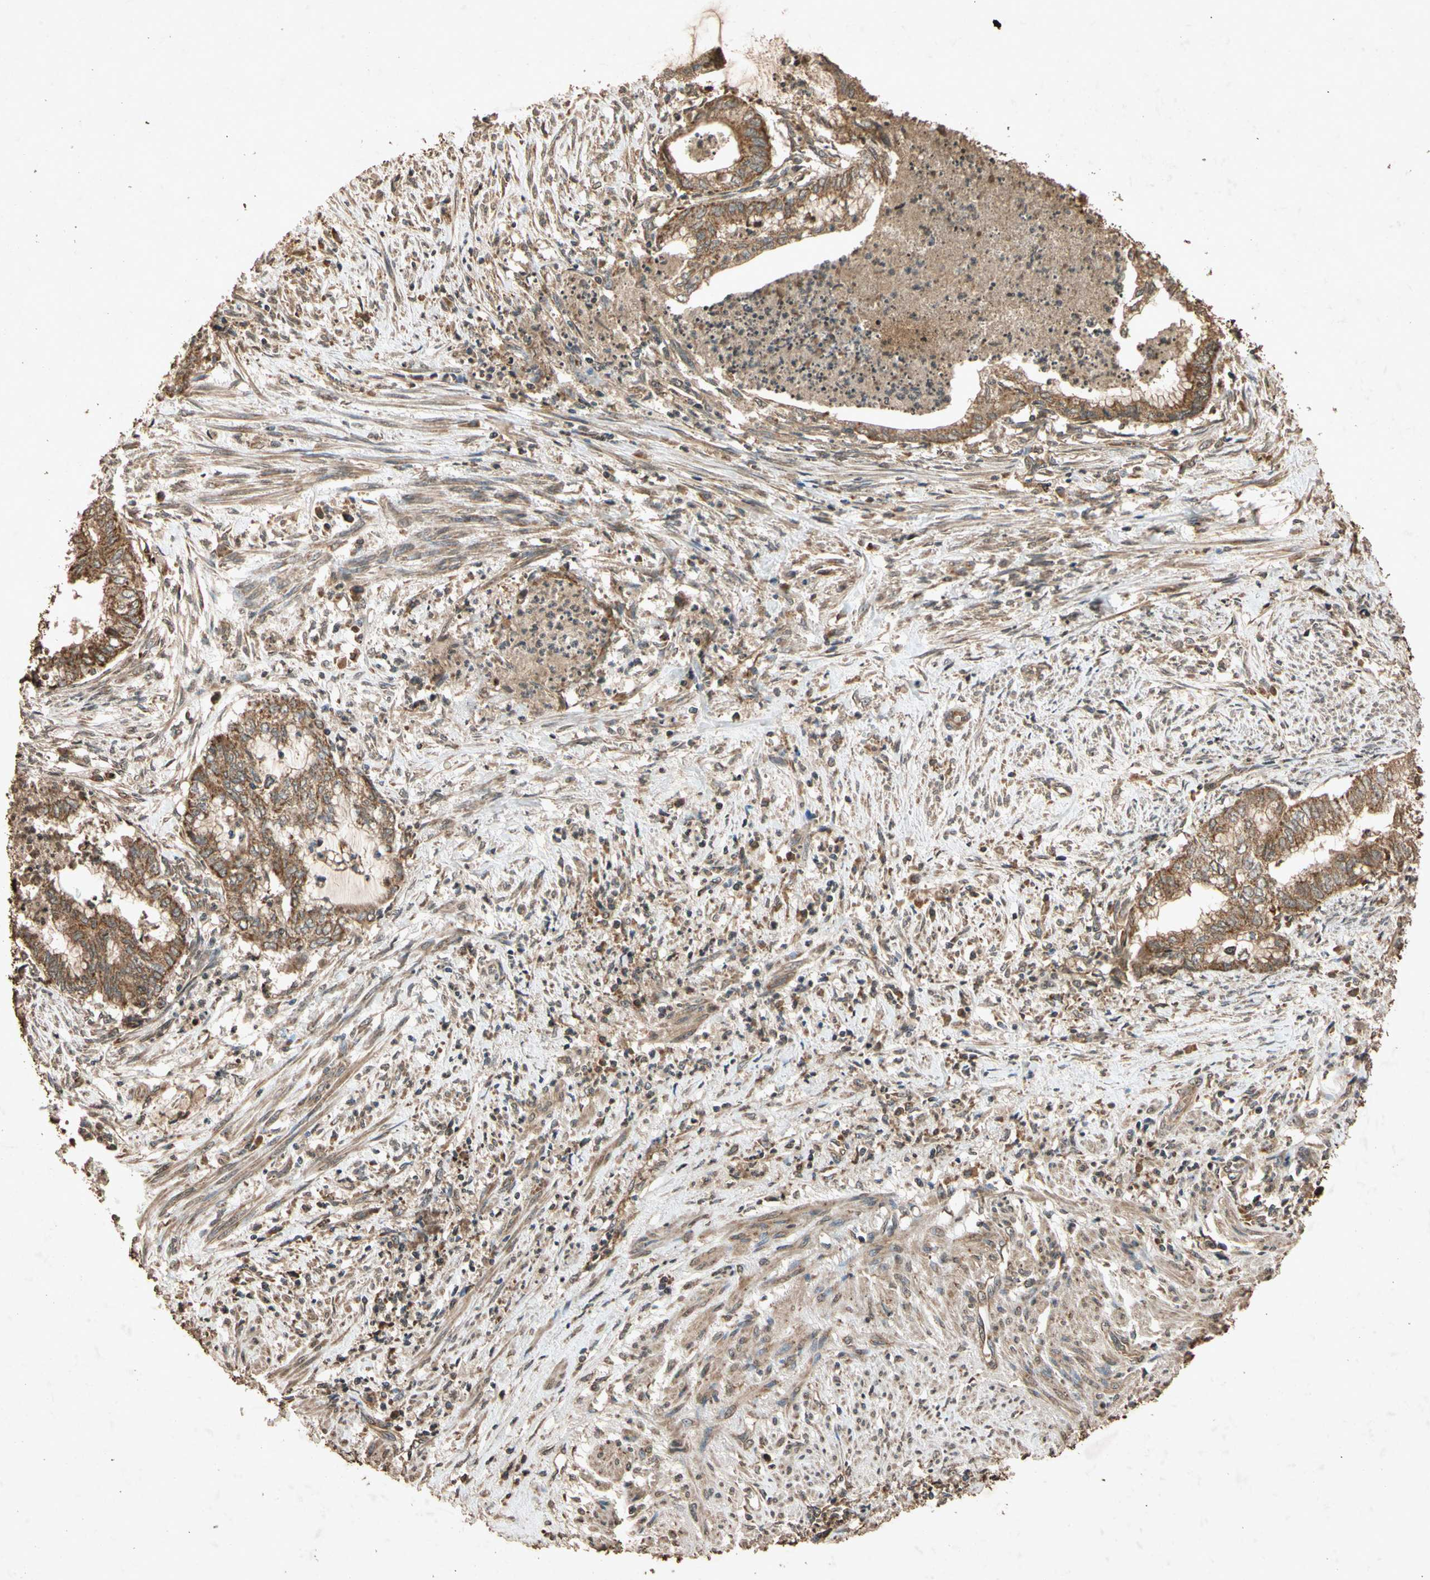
{"staining": {"intensity": "strong", "quantity": ">75%", "location": "cytoplasmic/membranous"}, "tissue": "endometrial cancer", "cell_type": "Tumor cells", "image_type": "cancer", "snomed": [{"axis": "morphology", "description": "Necrosis, NOS"}, {"axis": "morphology", "description": "Adenocarcinoma, NOS"}, {"axis": "topography", "description": "Endometrium"}], "caption": "Immunohistochemical staining of human adenocarcinoma (endometrial) shows strong cytoplasmic/membranous protein expression in about >75% of tumor cells.", "gene": "TXN2", "patient": {"sex": "female", "age": 79}}